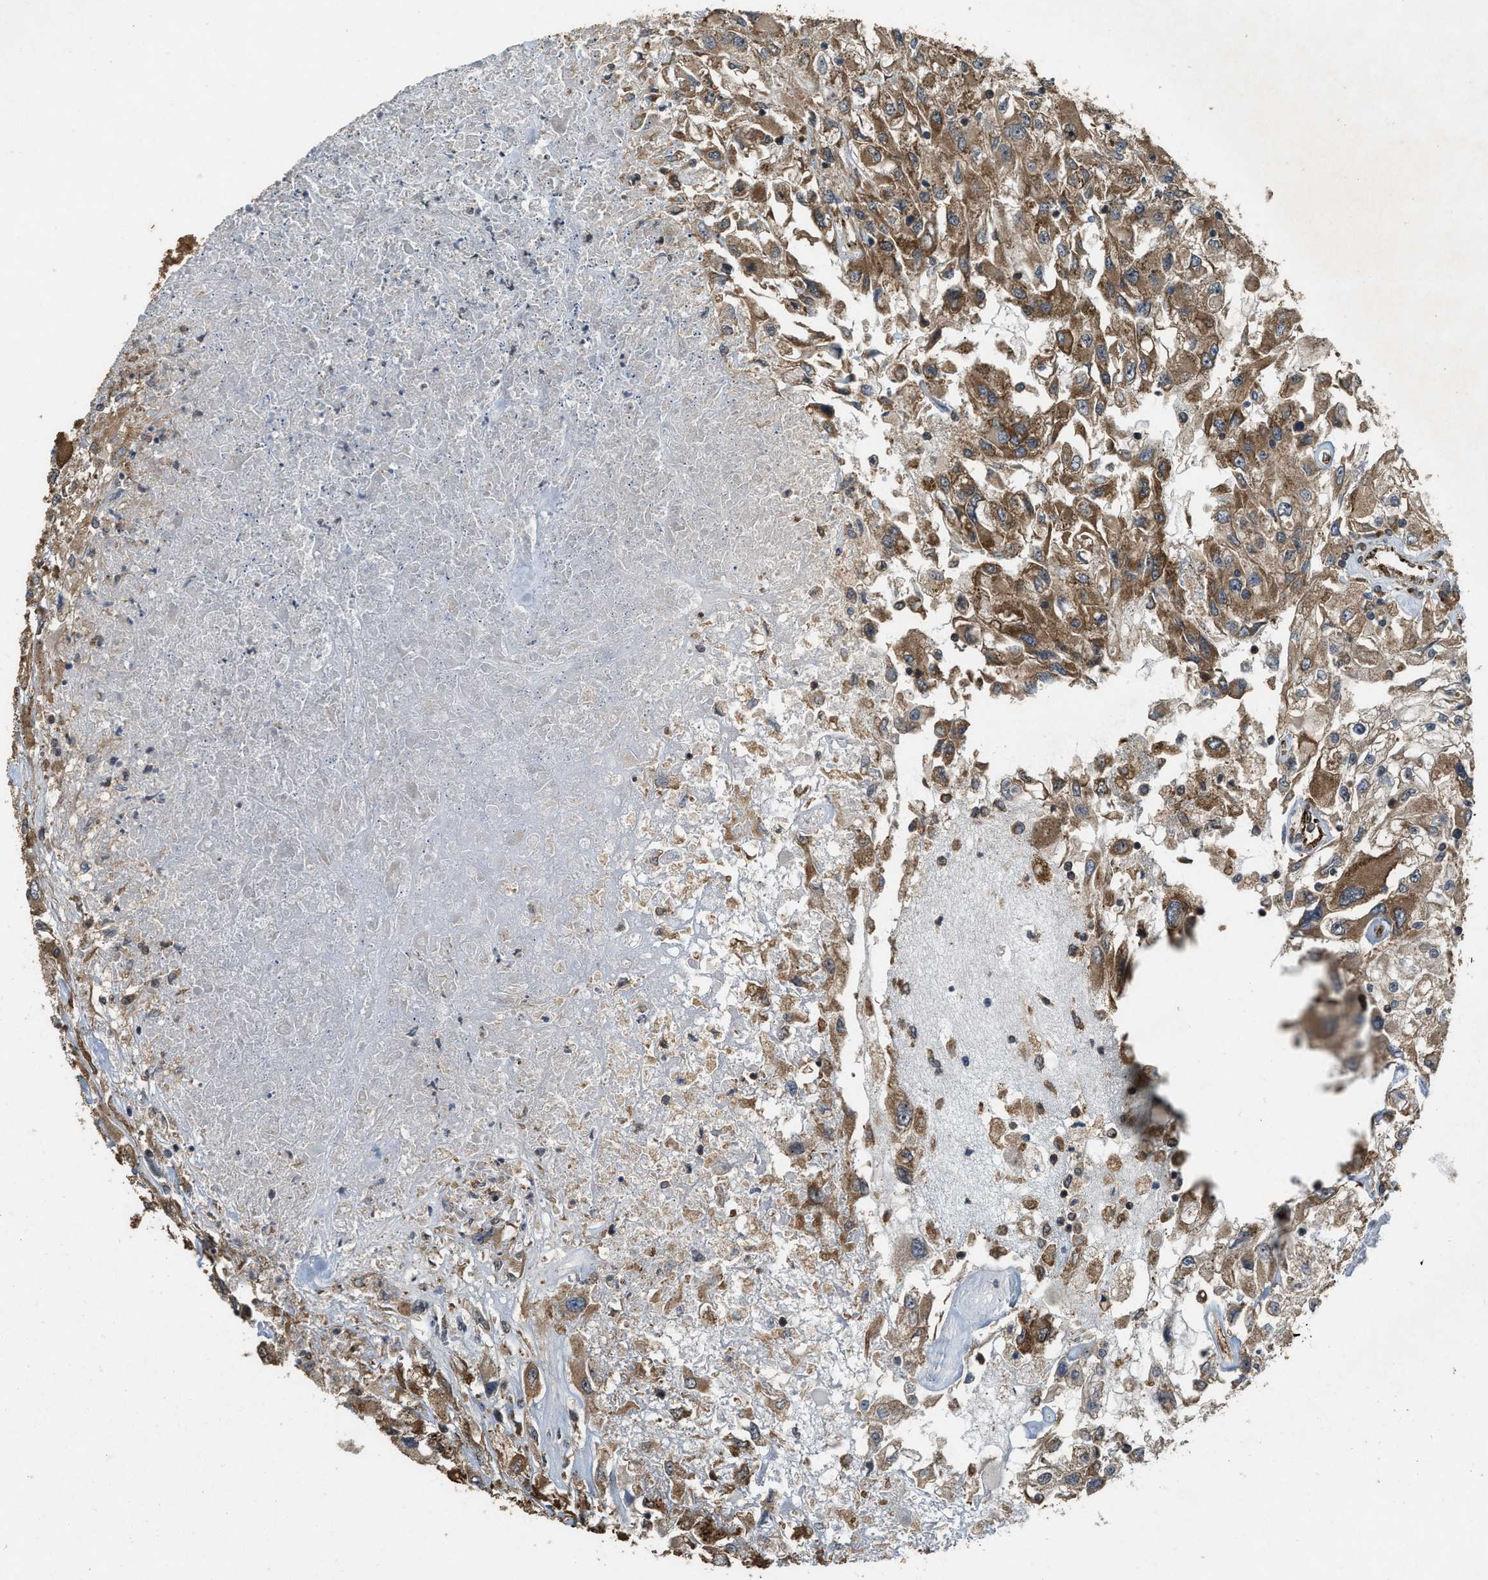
{"staining": {"intensity": "moderate", "quantity": ">75%", "location": "cytoplasmic/membranous"}, "tissue": "renal cancer", "cell_type": "Tumor cells", "image_type": "cancer", "snomed": [{"axis": "morphology", "description": "Adenocarcinoma, NOS"}, {"axis": "topography", "description": "Kidney"}], "caption": "Renal cancer tissue displays moderate cytoplasmic/membranous expression in approximately >75% of tumor cells, visualized by immunohistochemistry.", "gene": "ARHGEF5", "patient": {"sex": "female", "age": 52}}